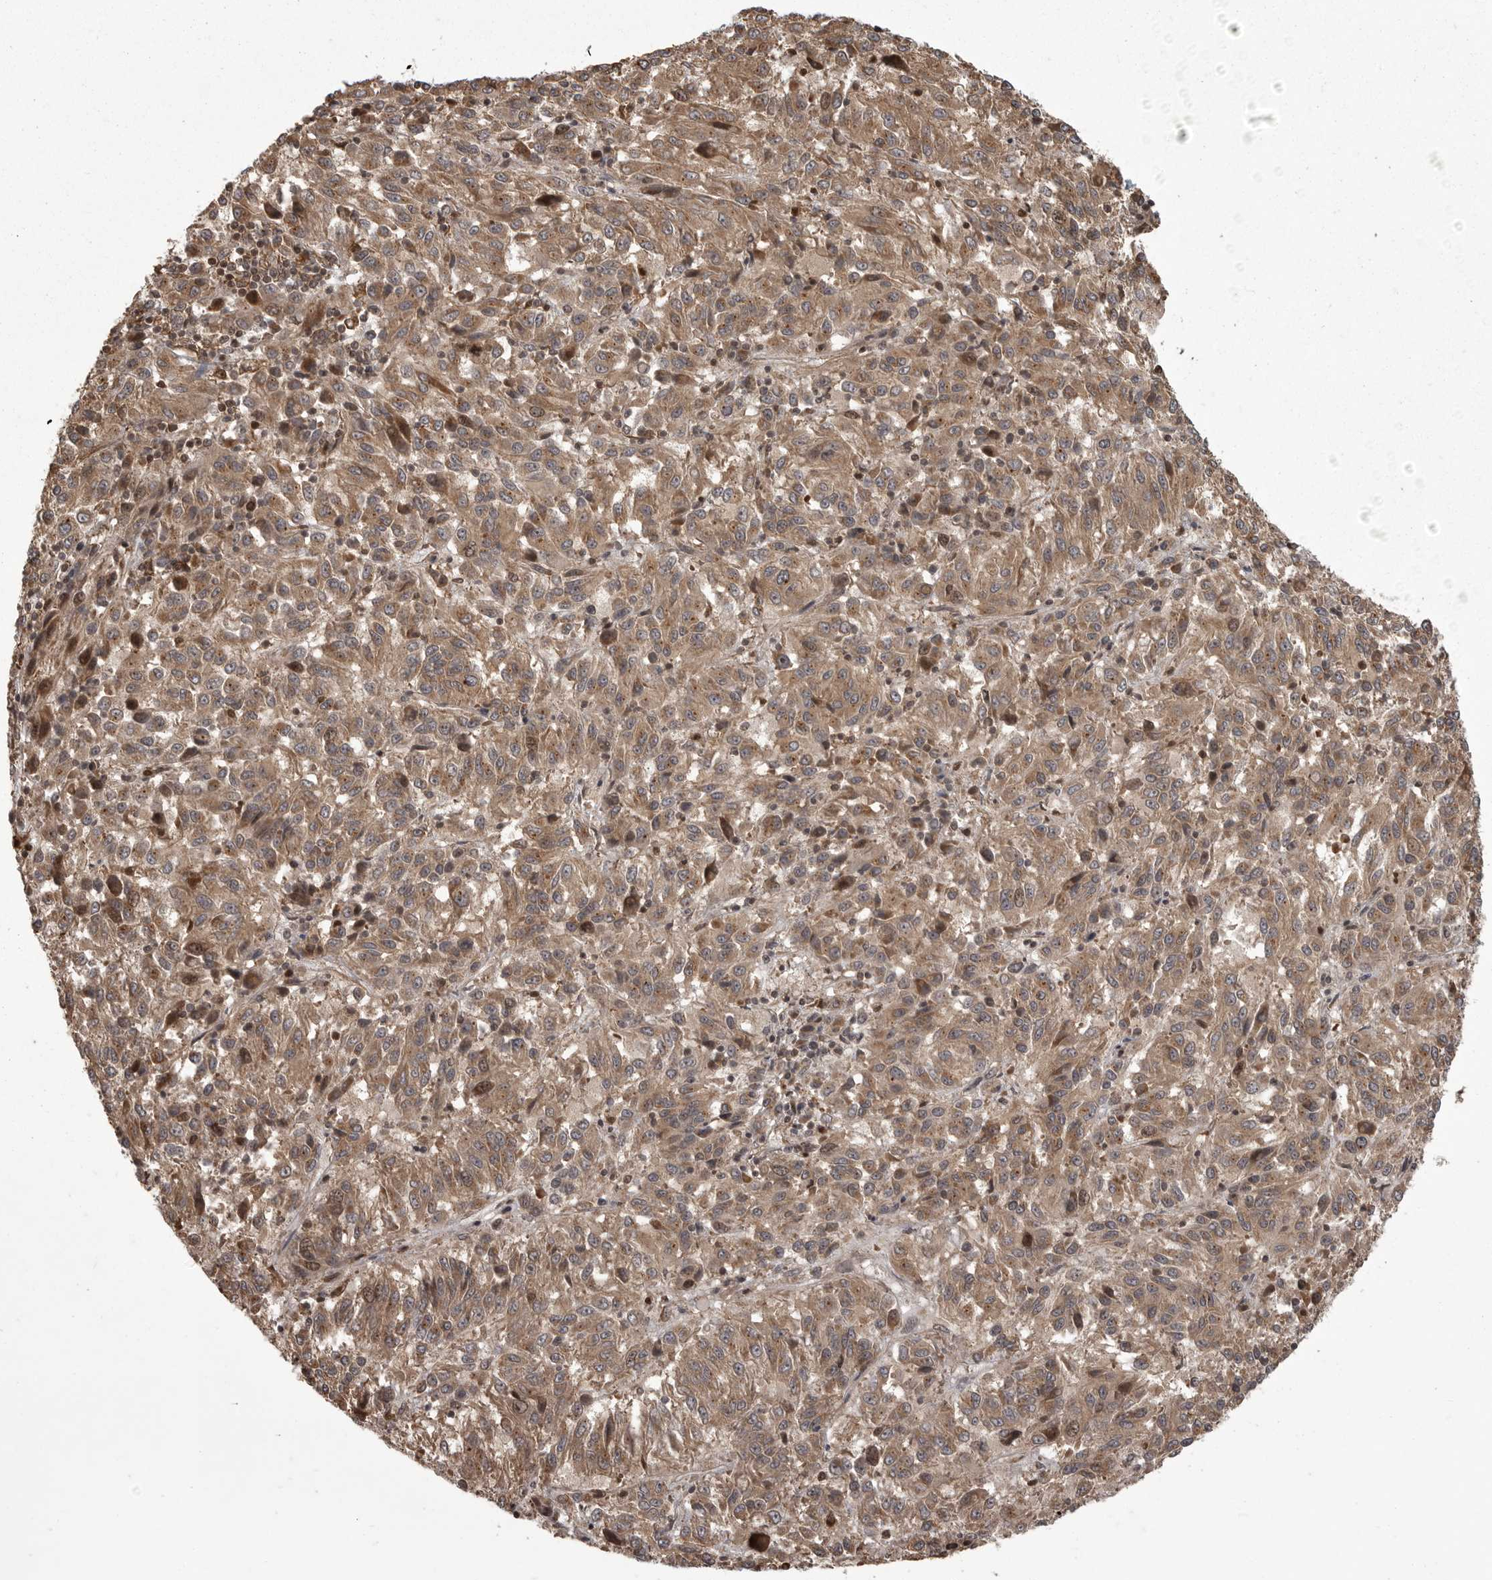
{"staining": {"intensity": "moderate", "quantity": ">75%", "location": "cytoplasmic/membranous"}, "tissue": "melanoma", "cell_type": "Tumor cells", "image_type": "cancer", "snomed": [{"axis": "morphology", "description": "Malignant melanoma, Metastatic site"}, {"axis": "topography", "description": "Lung"}], "caption": "Immunohistochemical staining of malignant melanoma (metastatic site) reveals medium levels of moderate cytoplasmic/membranous expression in approximately >75% of tumor cells. The staining is performed using DAB brown chromogen to label protein expression. The nuclei are counter-stained blue using hematoxylin.", "gene": "DNAJC8", "patient": {"sex": "male", "age": 64}}